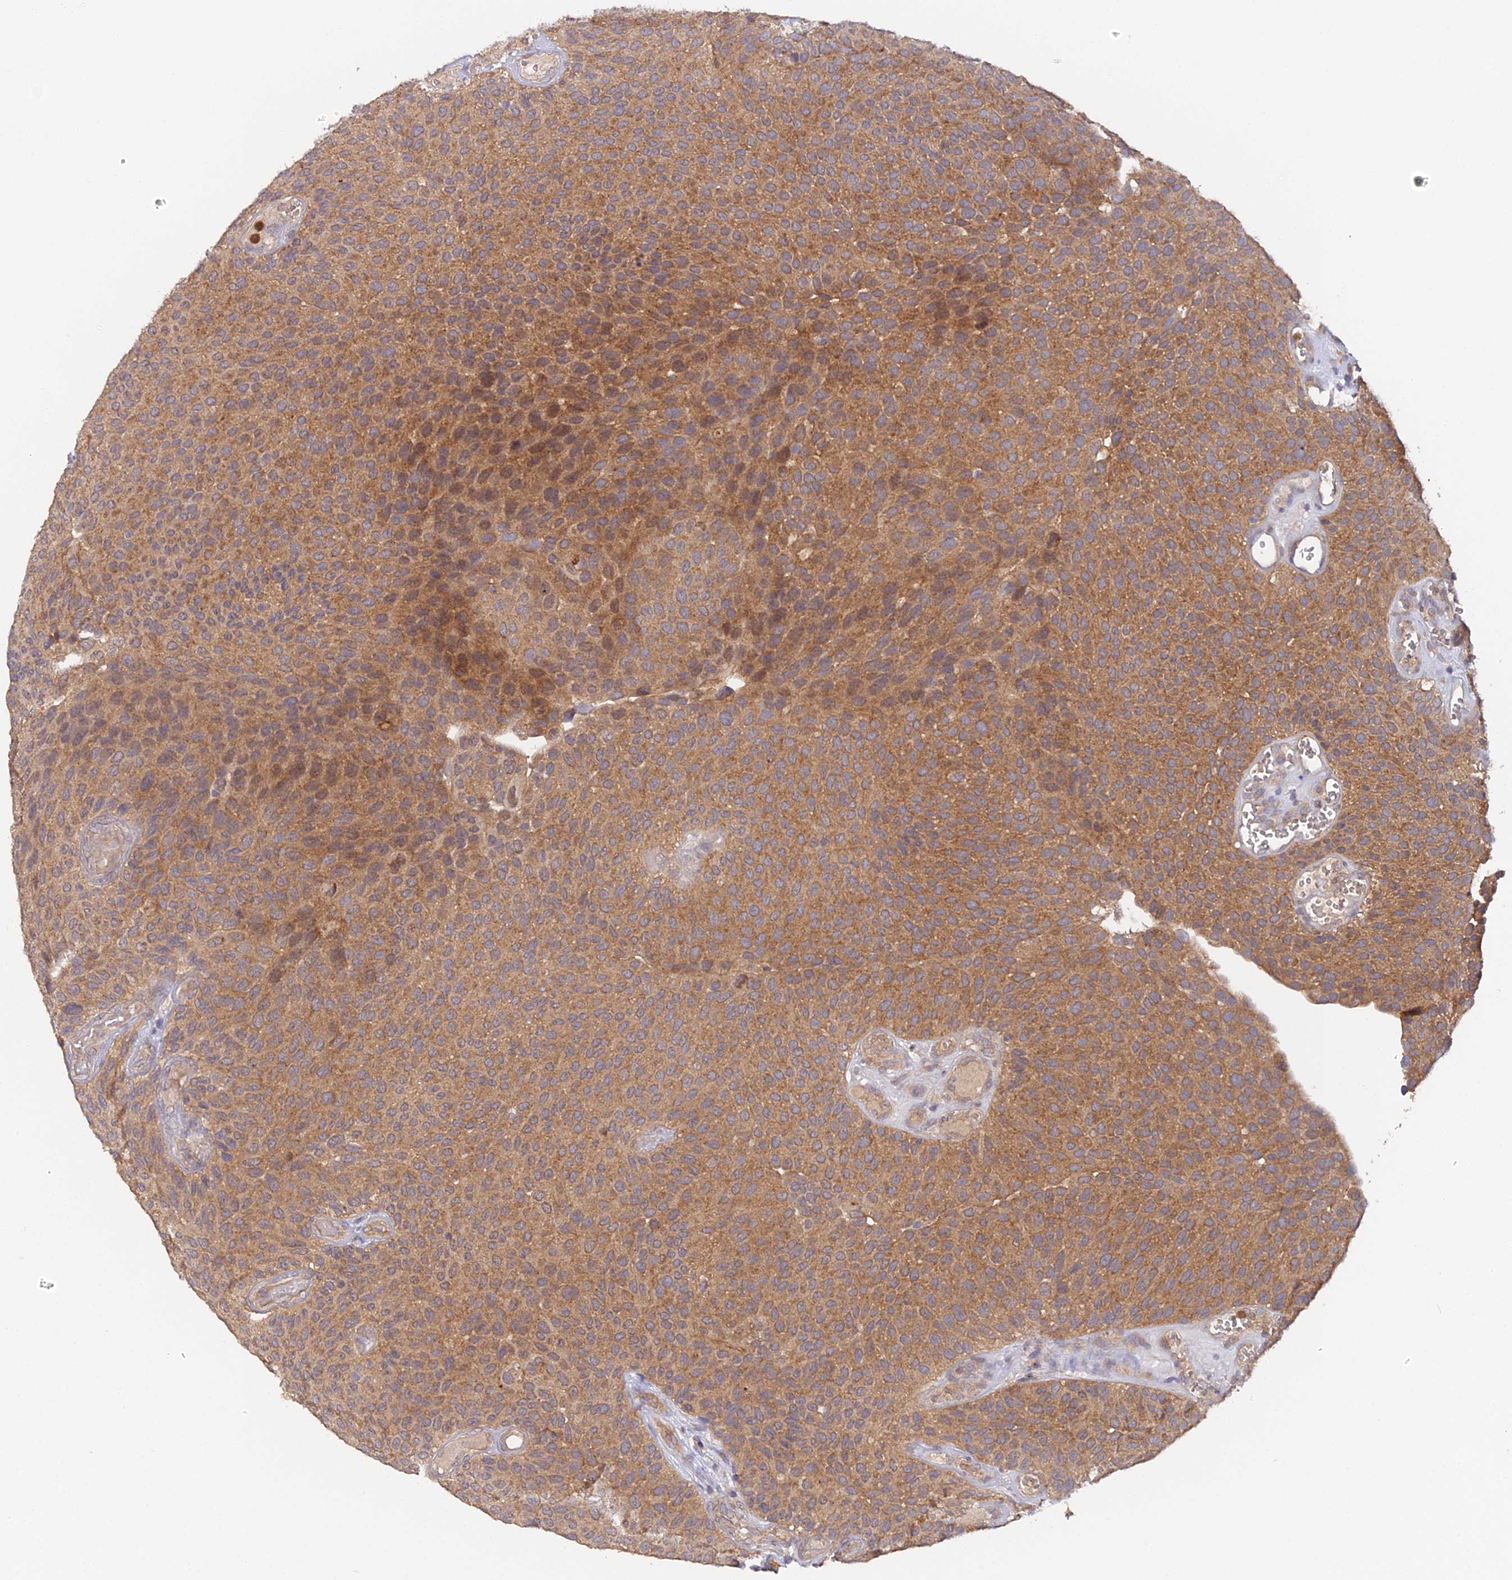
{"staining": {"intensity": "moderate", "quantity": ">75%", "location": "cytoplasmic/membranous"}, "tissue": "urothelial cancer", "cell_type": "Tumor cells", "image_type": "cancer", "snomed": [{"axis": "morphology", "description": "Urothelial carcinoma, Low grade"}, {"axis": "topography", "description": "Urinary bladder"}], "caption": "This photomicrograph demonstrates immunohistochemistry (IHC) staining of urothelial cancer, with medium moderate cytoplasmic/membranous positivity in approximately >75% of tumor cells.", "gene": "TRIM26", "patient": {"sex": "male", "age": 89}}